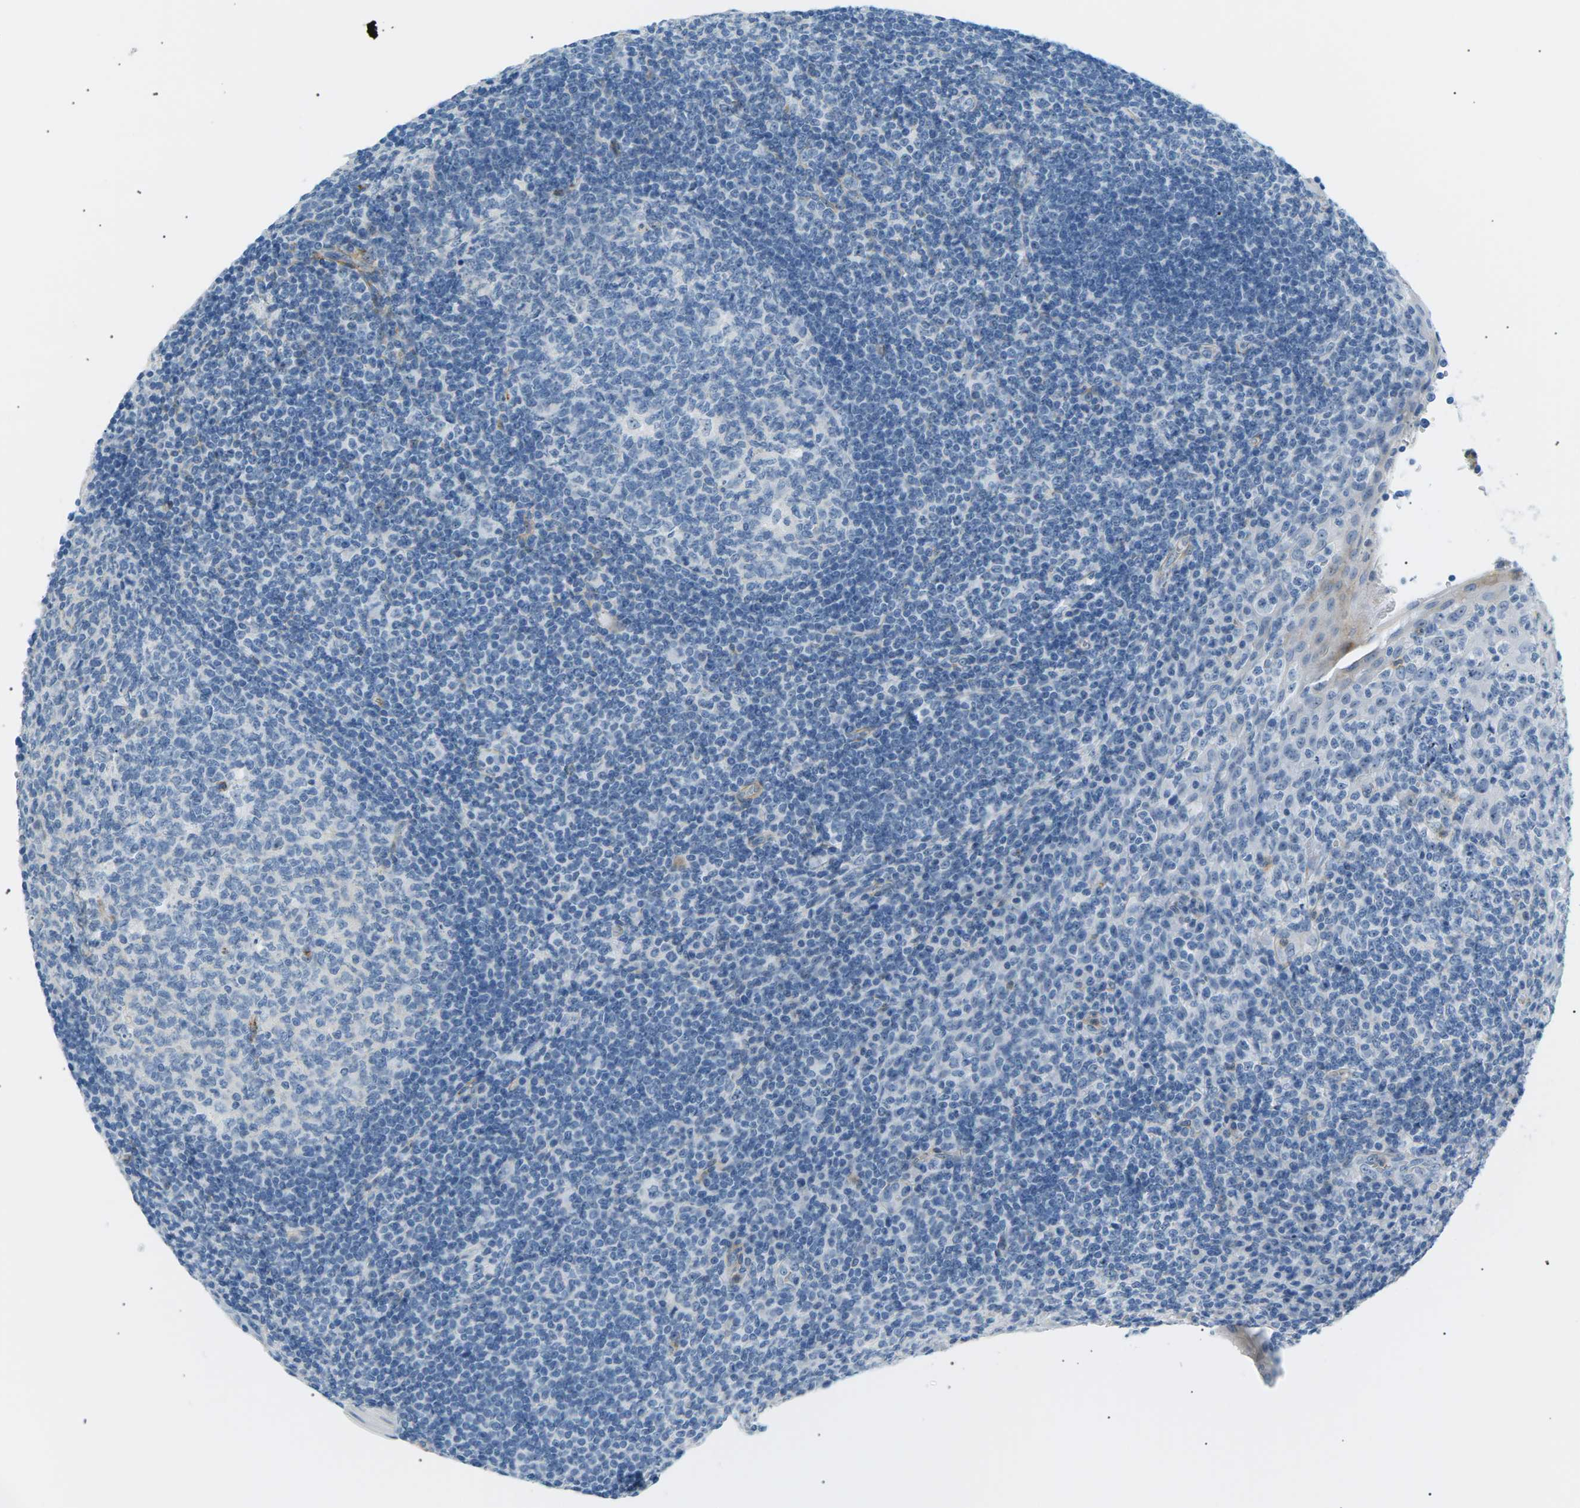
{"staining": {"intensity": "negative", "quantity": "none", "location": "none"}, "tissue": "tonsil", "cell_type": "Germinal center cells", "image_type": "normal", "snomed": [{"axis": "morphology", "description": "Normal tissue, NOS"}, {"axis": "topography", "description": "Tonsil"}], "caption": "High power microscopy photomicrograph of an IHC histopathology image of normal tonsil, revealing no significant staining in germinal center cells.", "gene": "SEPTIN5", "patient": {"sex": "male", "age": 37}}